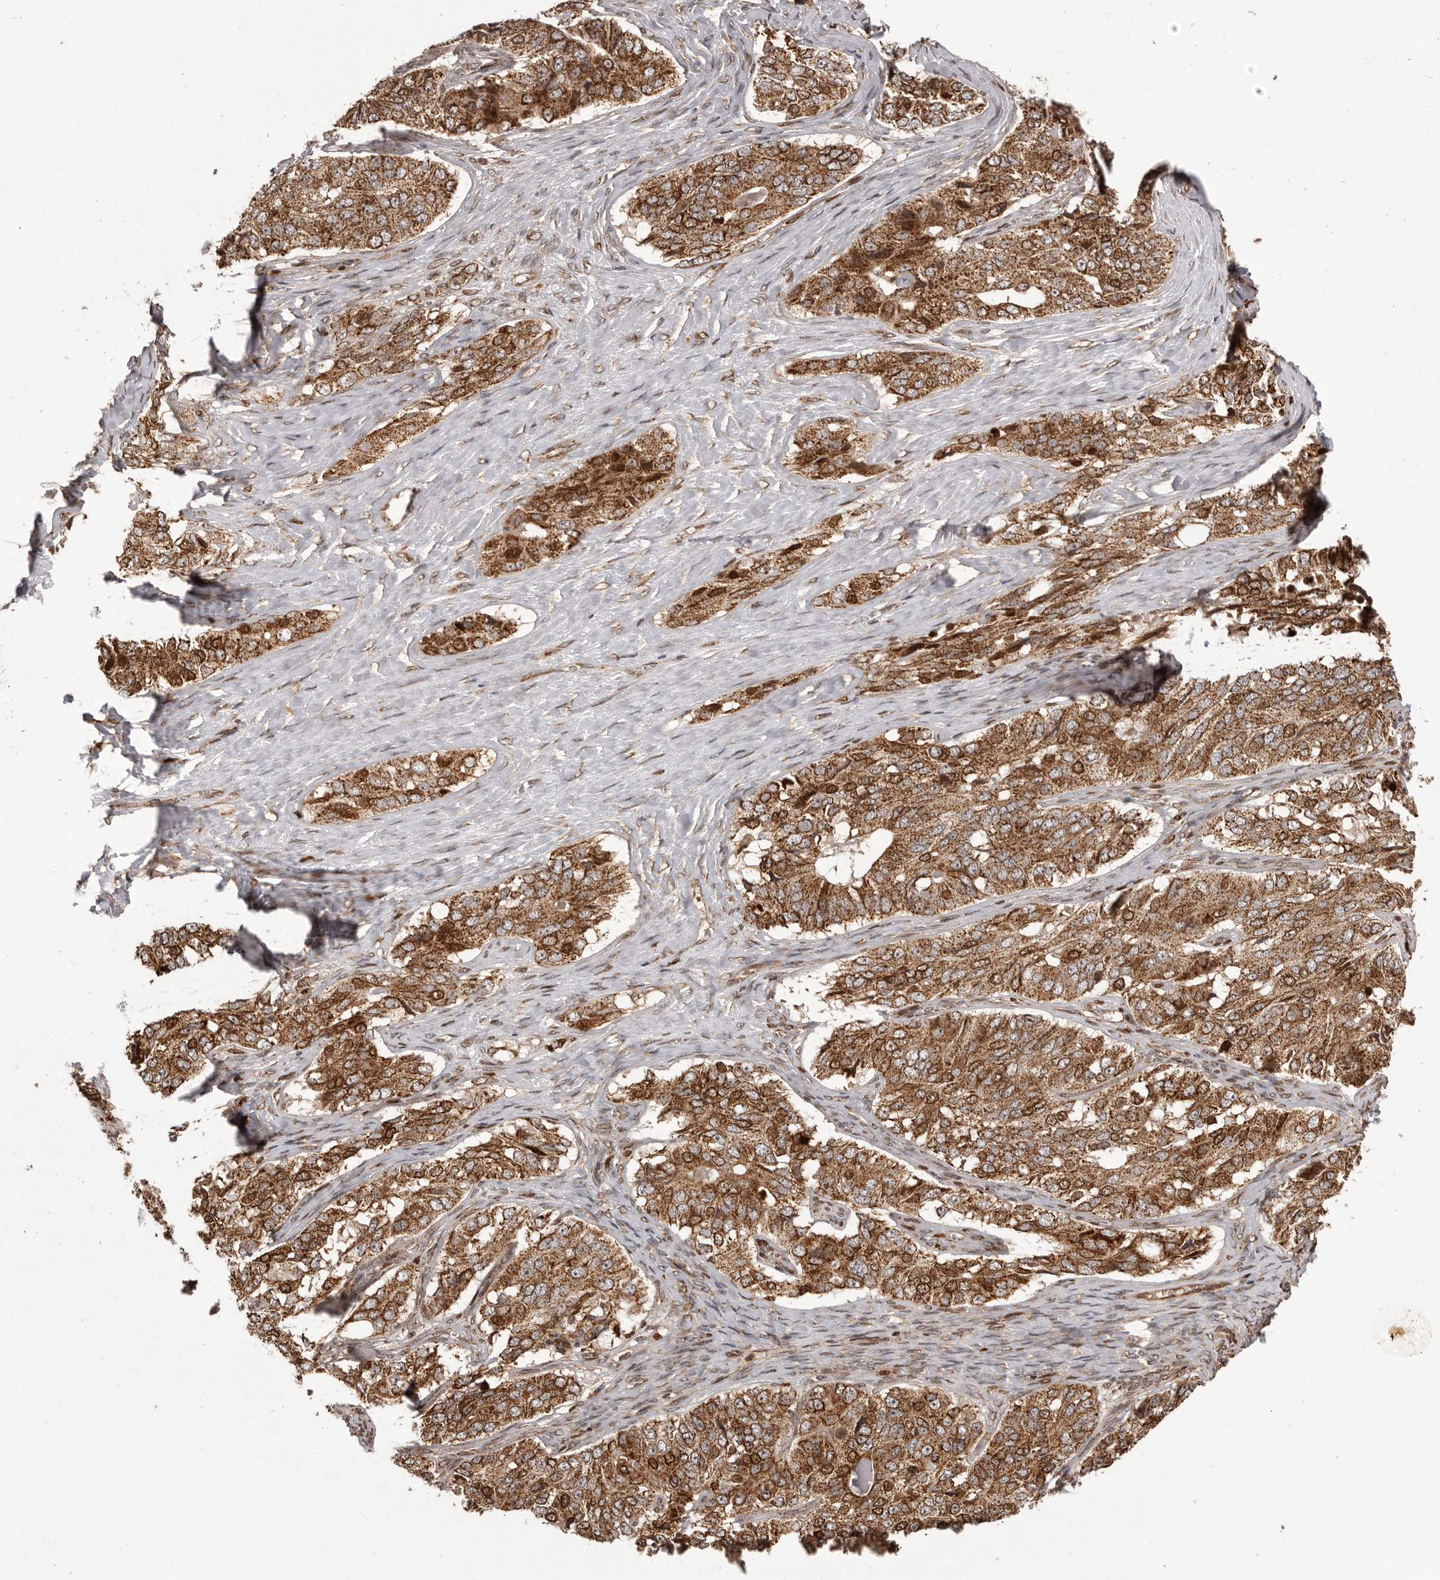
{"staining": {"intensity": "strong", "quantity": ">75%", "location": "cytoplasmic/membranous"}, "tissue": "ovarian cancer", "cell_type": "Tumor cells", "image_type": "cancer", "snomed": [{"axis": "morphology", "description": "Carcinoma, endometroid"}, {"axis": "topography", "description": "Ovary"}], "caption": "Strong cytoplasmic/membranous expression for a protein is seen in approximately >75% of tumor cells of ovarian cancer using immunohistochemistry (IHC).", "gene": "CHRM2", "patient": {"sex": "female", "age": 51}}